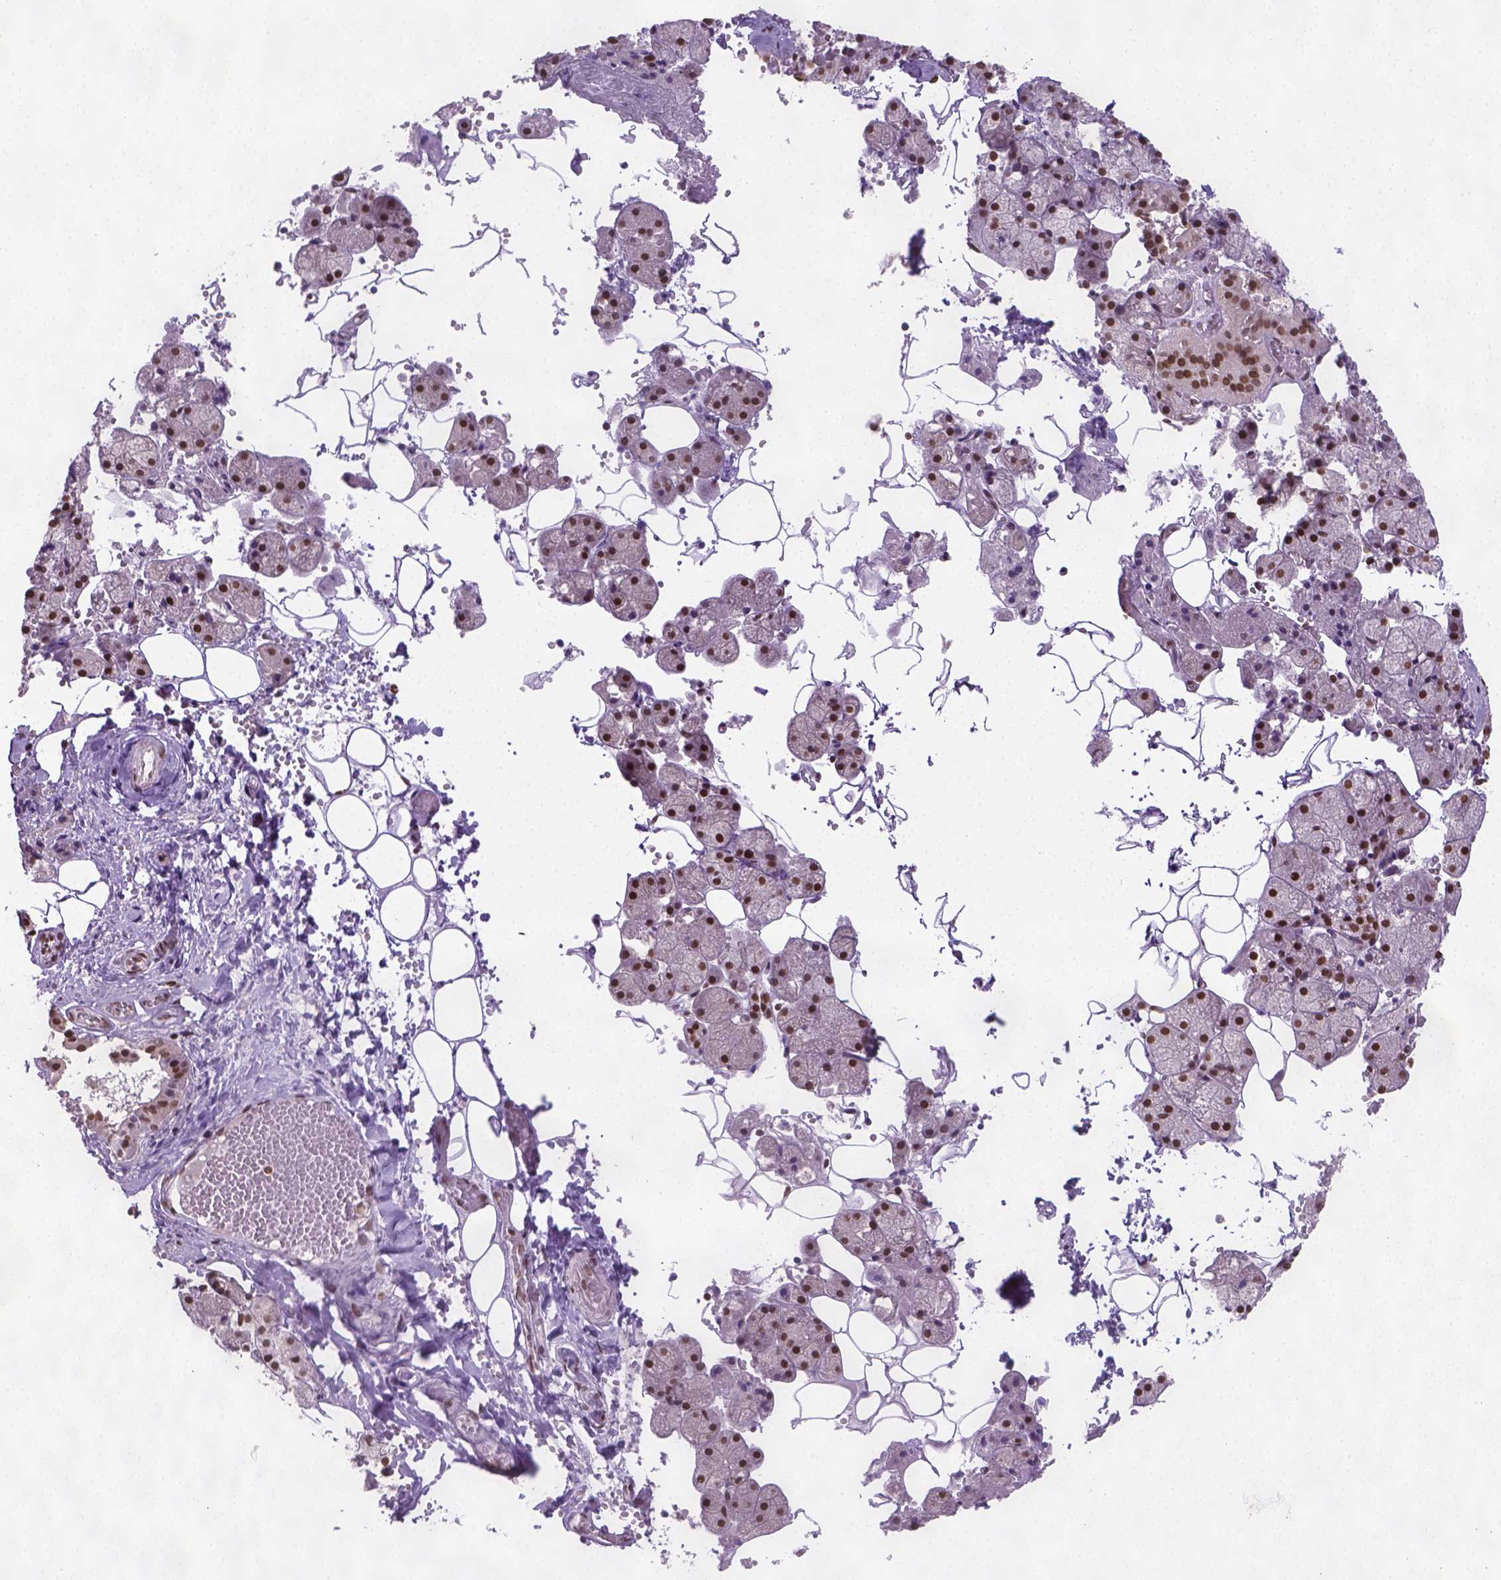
{"staining": {"intensity": "strong", "quantity": ">75%", "location": "nuclear"}, "tissue": "salivary gland", "cell_type": "Glandular cells", "image_type": "normal", "snomed": [{"axis": "morphology", "description": "Normal tissue, NOS"}, {"axis": "topography", "description": "Salivary gland"}], "caption": "Strong nuclear expression for a protein is seen in about >75% of glandular cells of benign salivary gland using immunohistochemistry (IHC).", "gene": "FANCE", "patient": {"sex": "male", "age": 38}}